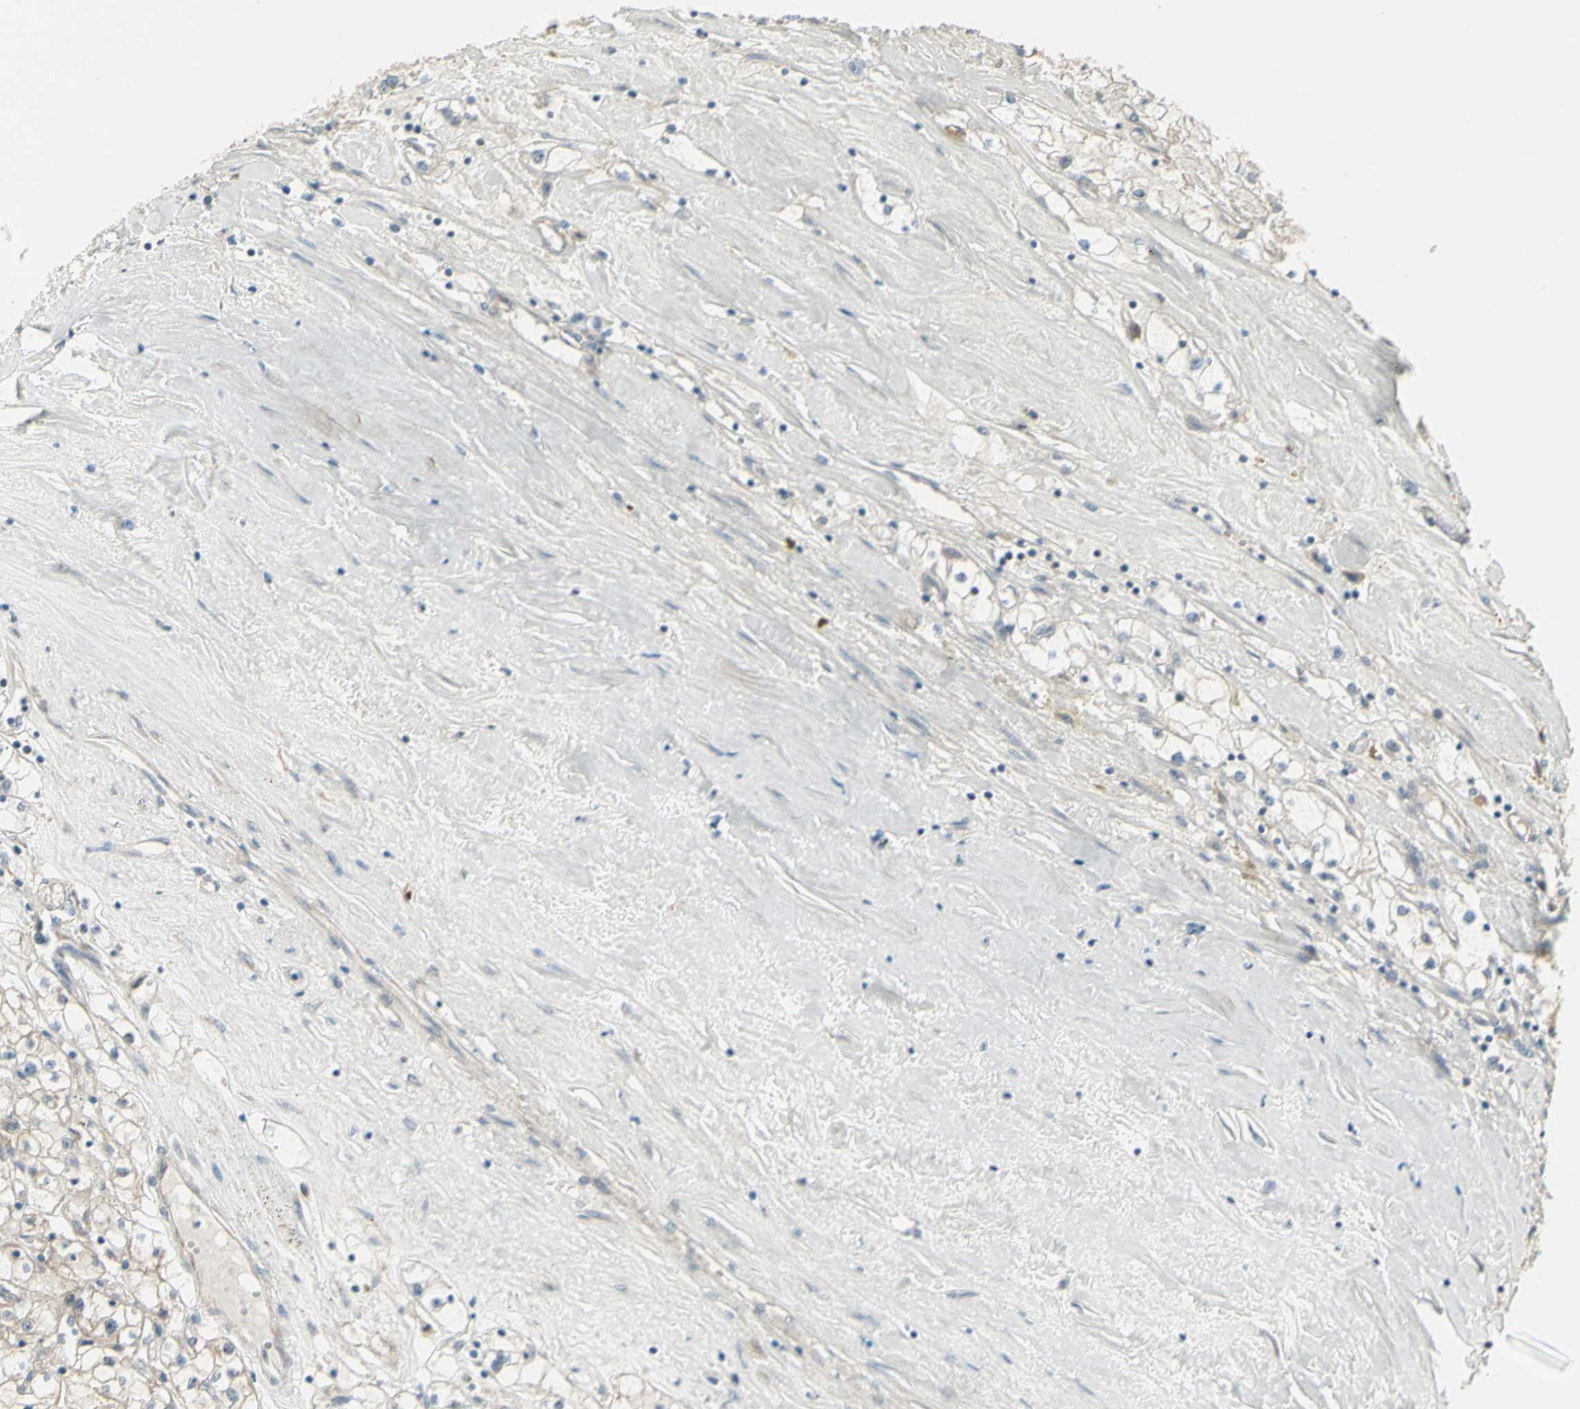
{"staining": {"intensity": "weak", "quantity": "25%-75%", "location": "cytoplasmic/membranous"}, "tissue": "renal cancer", "cell_type": "Tumor cells", "image_type": "cancer", "snomed": [{"axis": "morphology", "description": "Adenocarcinoma, NOS"}, {"axis": "topography", "description": "Kidney"}], "caption": "Renal cancer (adenocarcinoma) stained with a brown dye shows weak cytoplasmic/membranous positive staining in approximately 25%-75% of tumor cells.", "gene": "NAXD", "patient": {"sex": "male", "age": 56}}